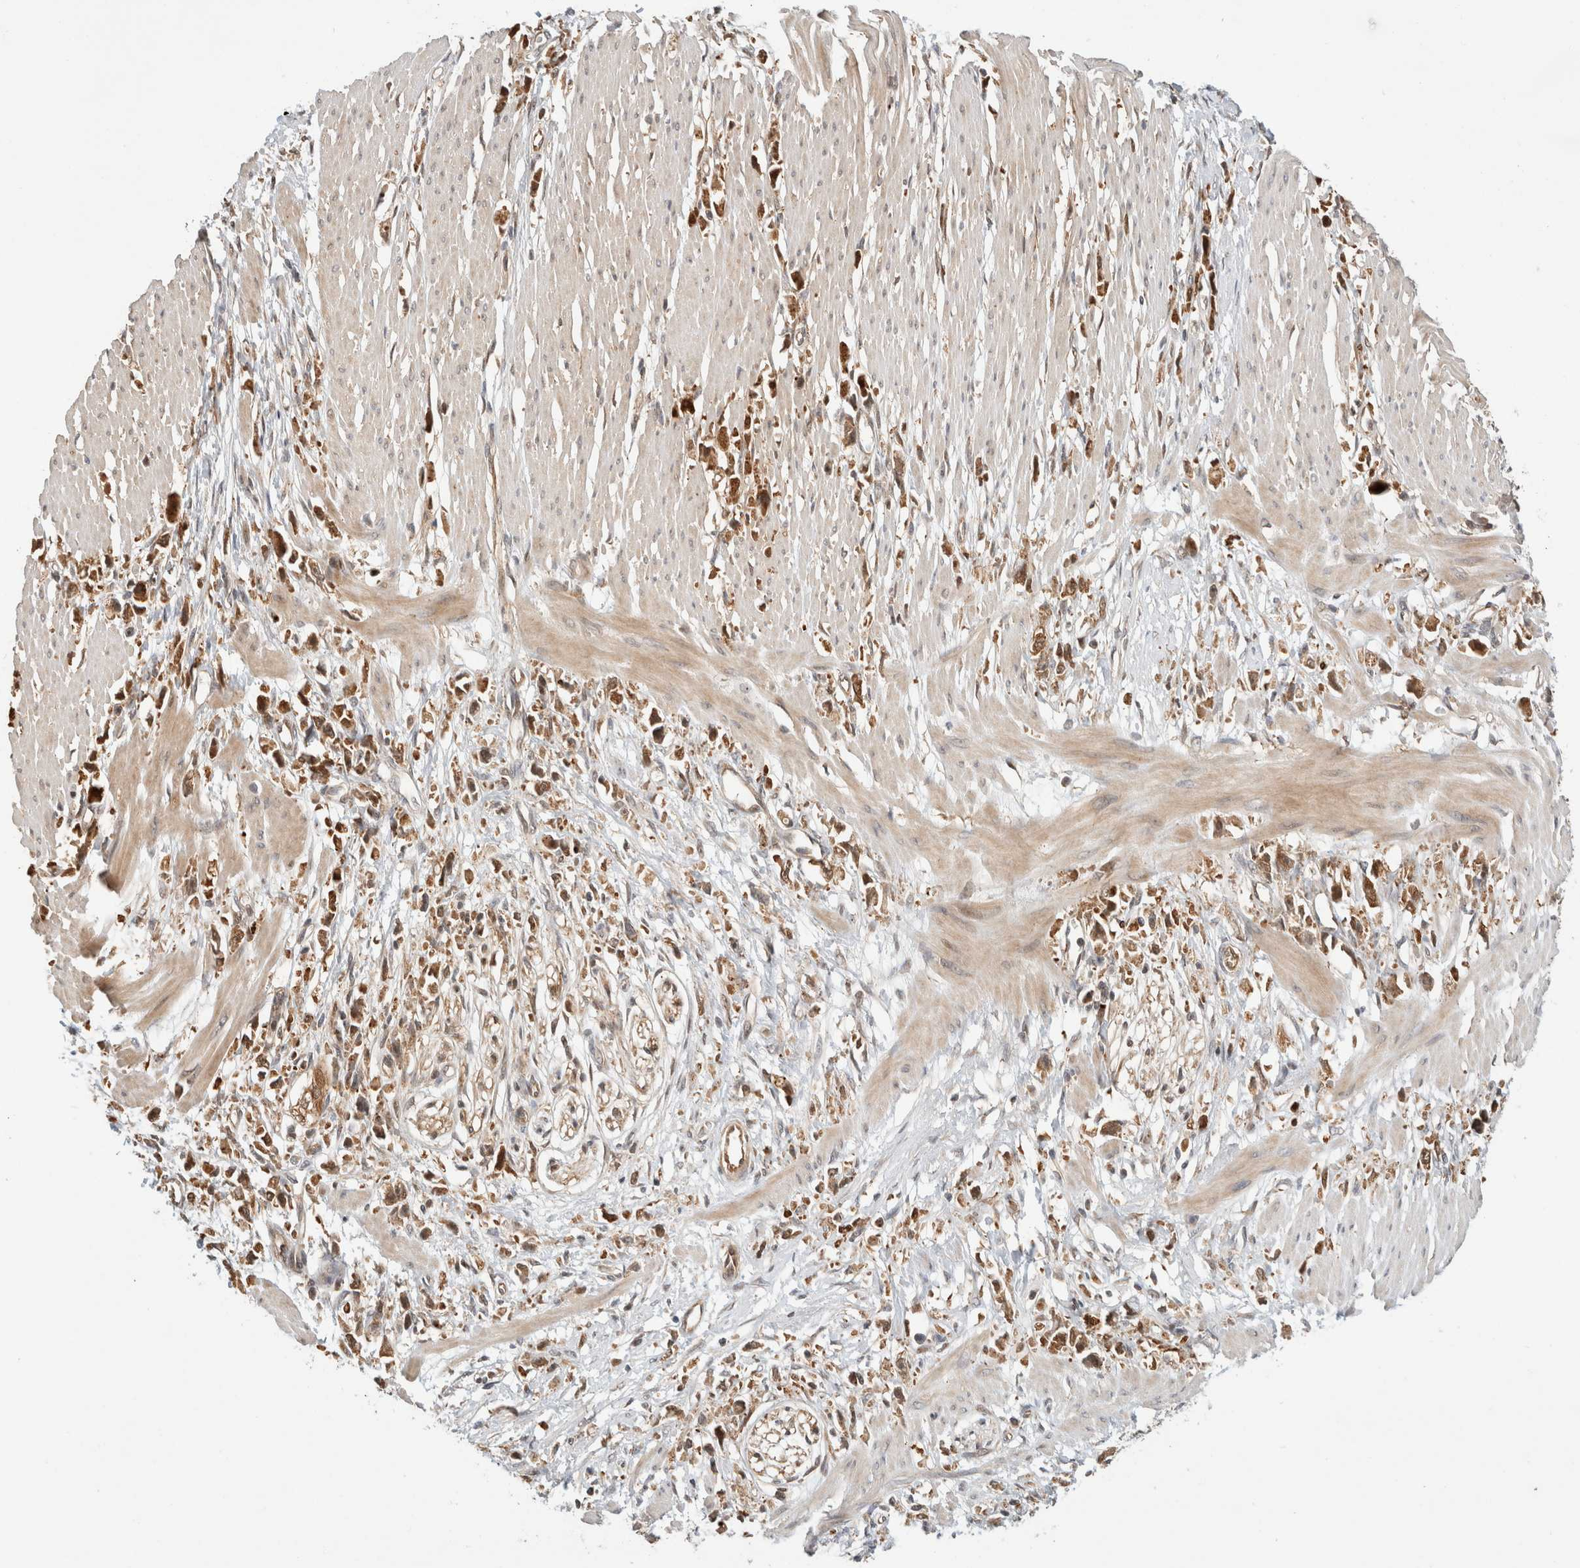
{"staining": {"intensity": "moderate", "quantity": ">75%", "location": "cytoplasmic/membranous"}, "tissue": "stomach cancer", "cell_type": "Tumor cells", "image_type": "cancer", "snomed": [{"axis": "morphology", "description": "Adenocarcinoma, NOS"}, {"axis": "topography", "description": "Stomach"}], "caption": "Stomach cancer stained for a protein (brown) shows moderate cytoplasmic/membranous positive staining in approximately >75% of tumor cells.", "gene": "OTUD6B", "patient": {"sex": "female", "age": 59}}